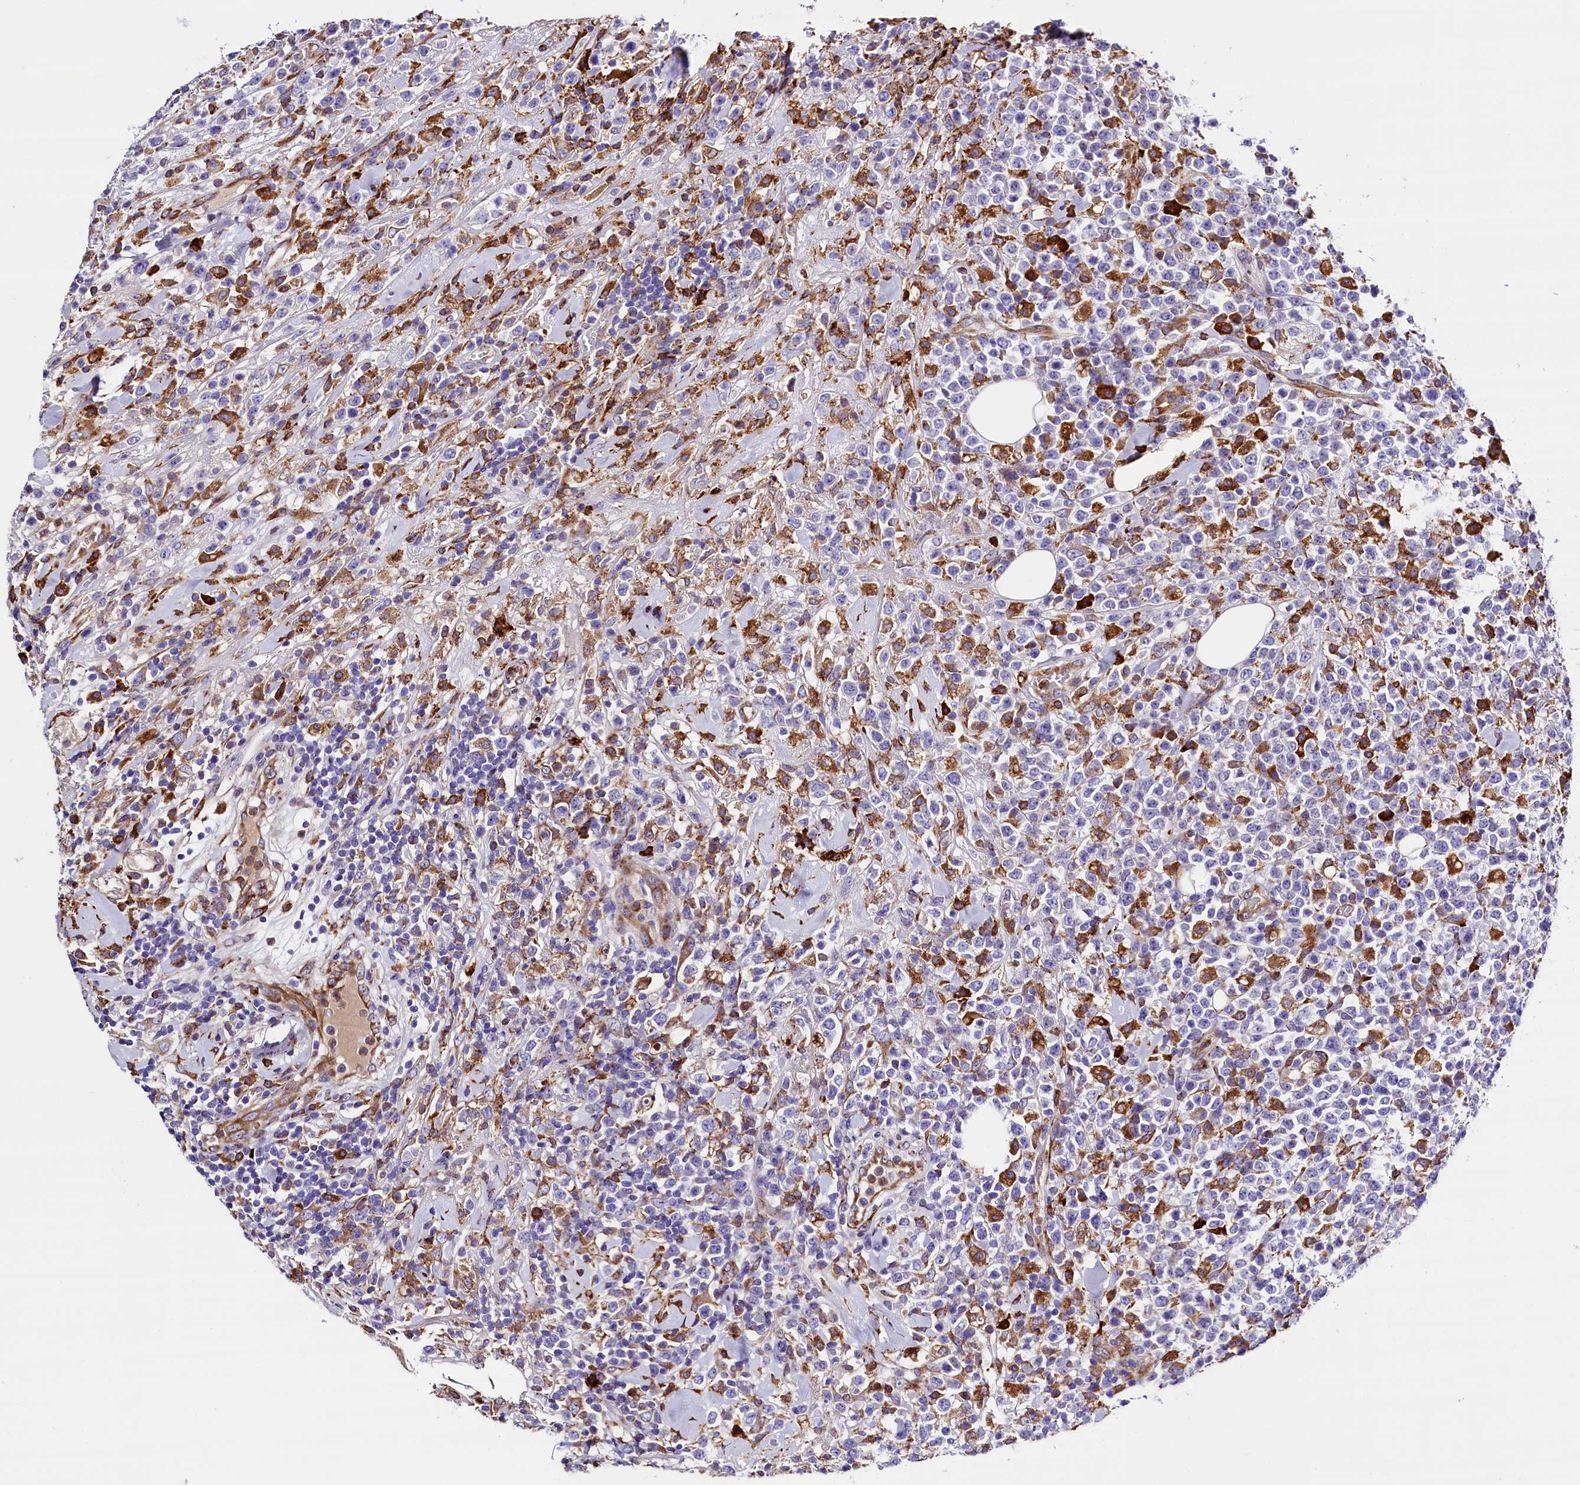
{"staining": {"intensity": "negative", "quantity": "none", "location": "none"}, "tissue": "lymphoma", "cell_type": "Tumor cells", "image_type": "cancer", "snomed": [{"axis": "morphology", "description": "Malignant lymphoma, non-Hodgkin's type, High grade"}, {"axis": "topography", "description": "Colon"}], "caption": "DAB immunohistochemical staining of malignant lymphoma, non-Hodgkin's type (high-grade) demonstrates no significant expression in tumor cells. (DAB (3,3'-diaminobenzidine) IHC visualized using brightfield microscopy, high magnification).", "gene": "CMTR2", "patient": {"sex": "female", "age": 53}}